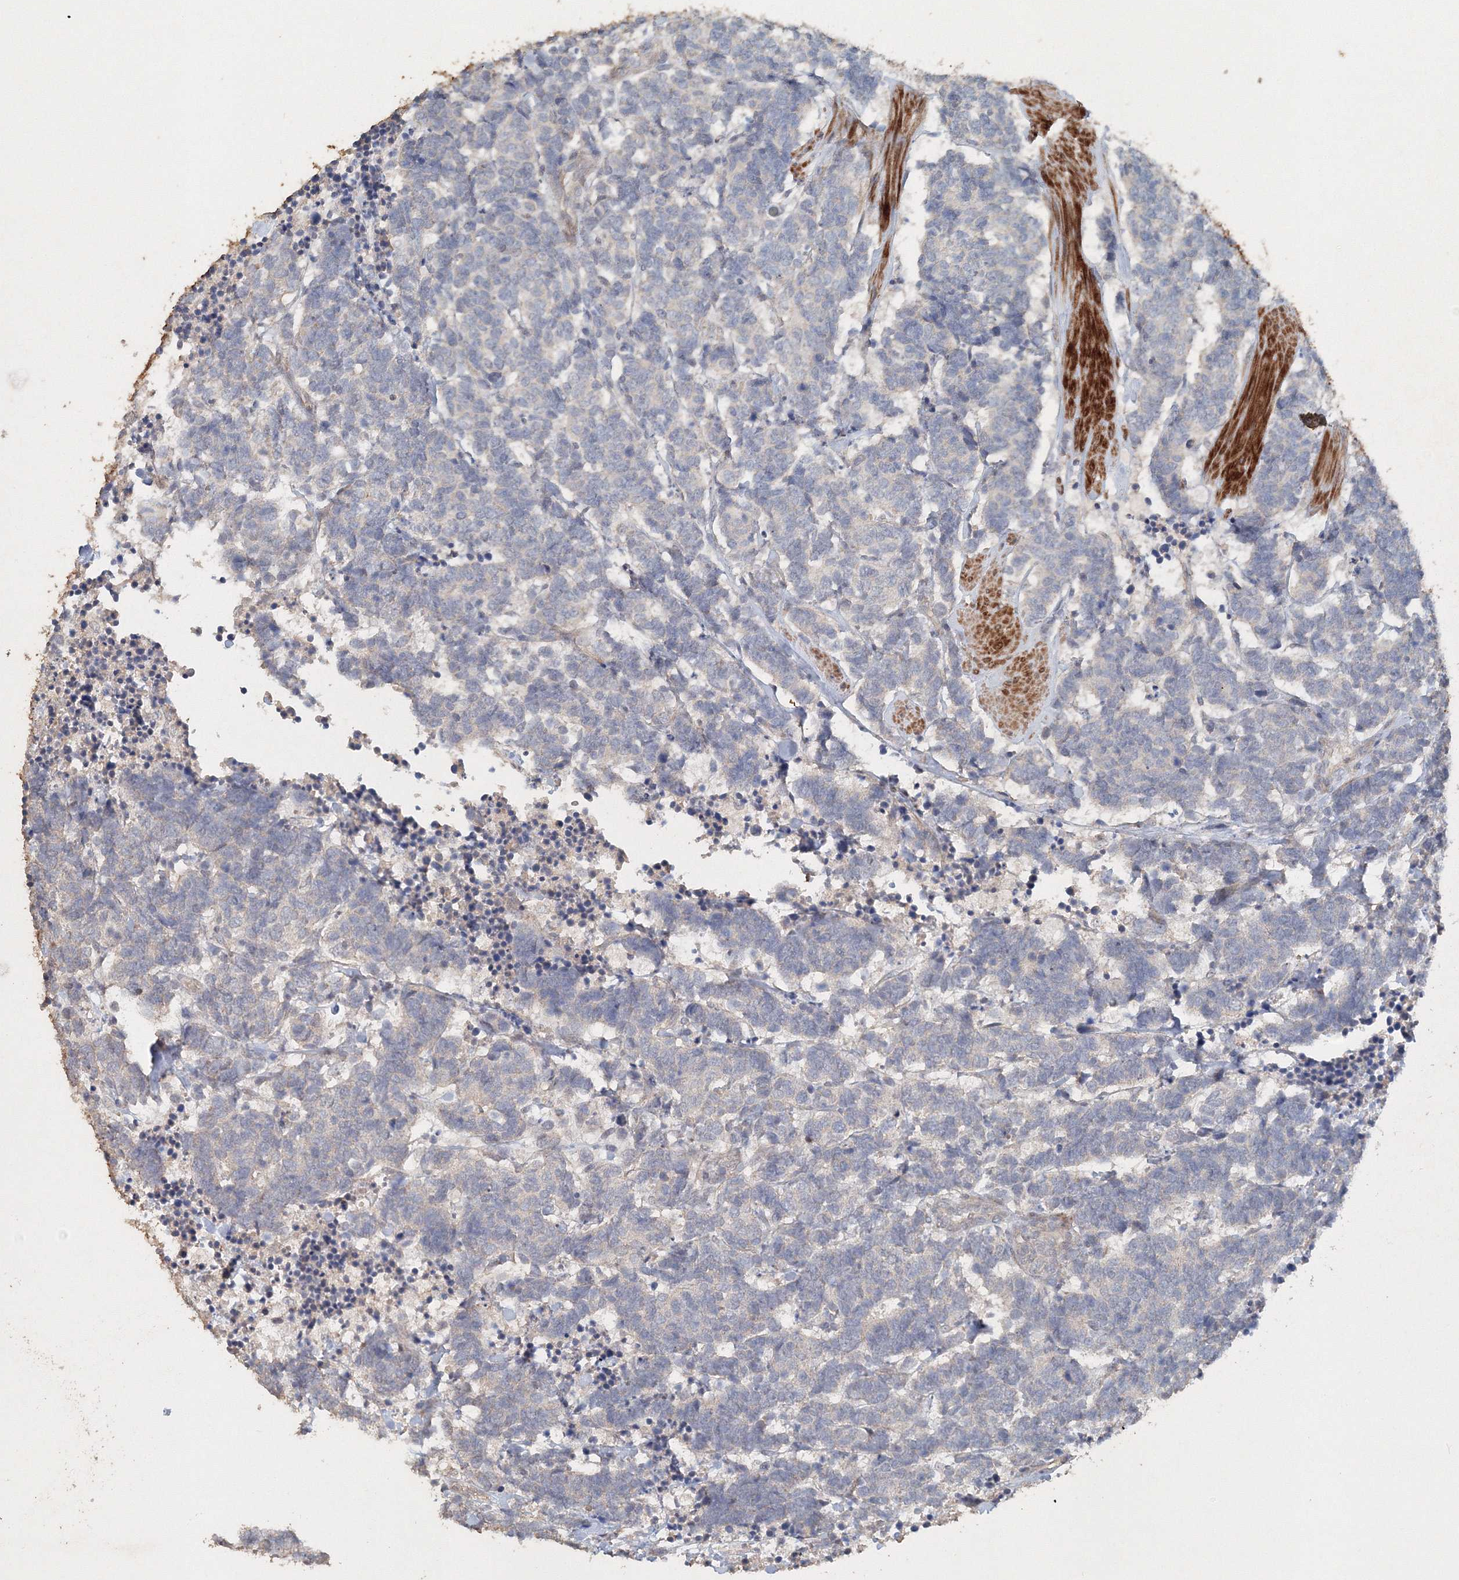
{"staining": {"intensity": "negative", "quantity": "none", "location": "none"}, "tissue": "carcinoid", "cell_type": "Tumor cells", "image_type": "cancer", "snomed": [{"axis": "morphology", "description": "Carcinoma, NOS"}, {"axis": "morphology", "description": "Carcinoid, malignant, NOS"}, {"axis": "topography", "description": "Urinary bladder"}], "caption": "A photomicrograph of human carcinoma is negative for staining in tumor cells.", "gene": "NALF2", "patient": {"sex": "male", "age": 57}}